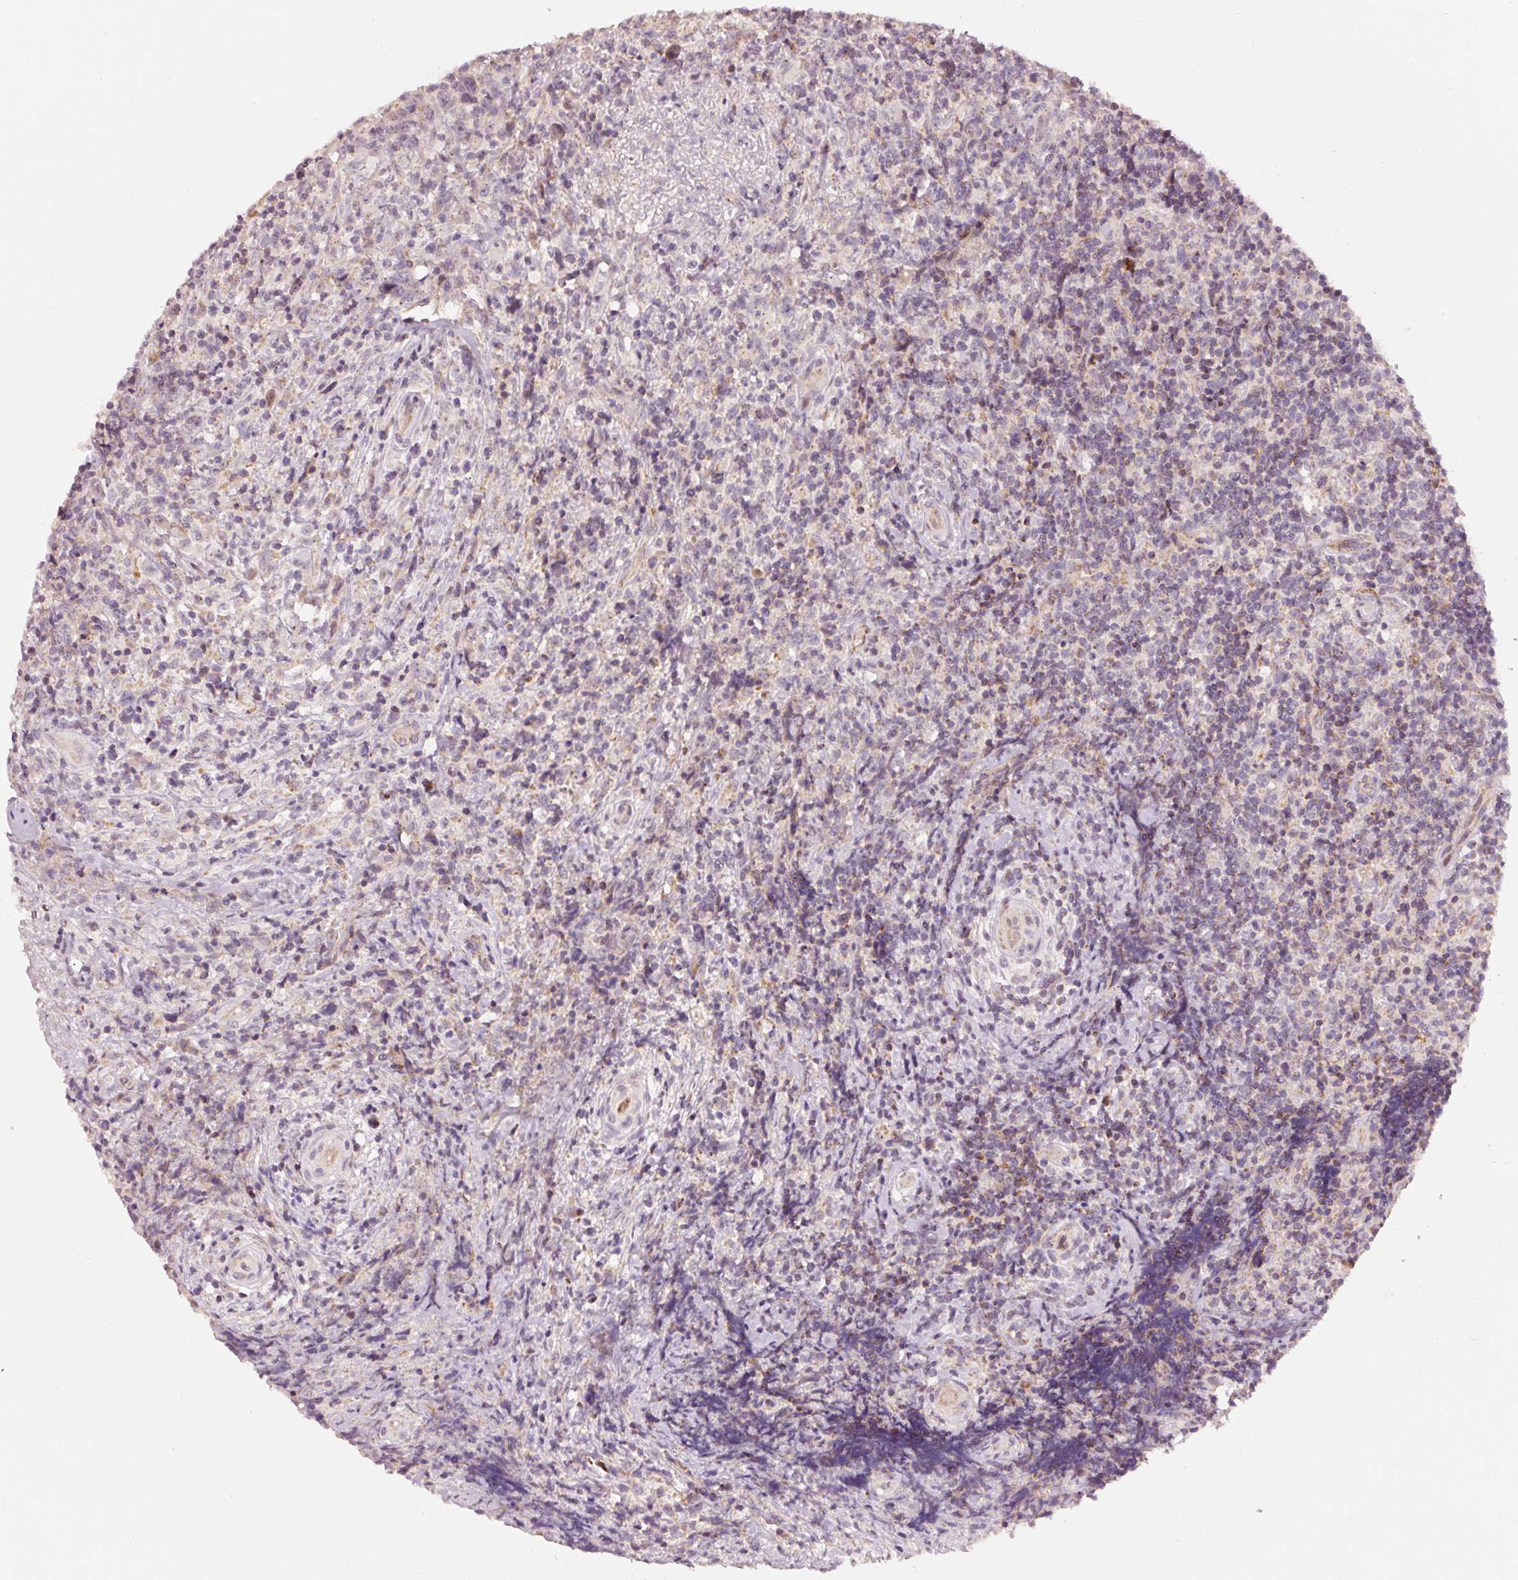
{"staining": {"intensity": "negative", "quantity": "none", "location": "none"}, "tissue": "lymphoma", "cell_type": "Tumor cells", "image_type": "cancer", "snomed": [{"axis": "morphology", "description": "Hodgkin's disease, NOS"}, {"axis": "topography", "description": "Lymph node"}], "caption": "High magnification brightfield microscopy of Hodgkin's disease stained with DAB (3,3'-diaminobenzidine) (brown) and counterstained with hematoxylin (blue): tumor cells show no significant expression.", "gene": "TOB2", "patient": {"sex": "female", "age": 18}}